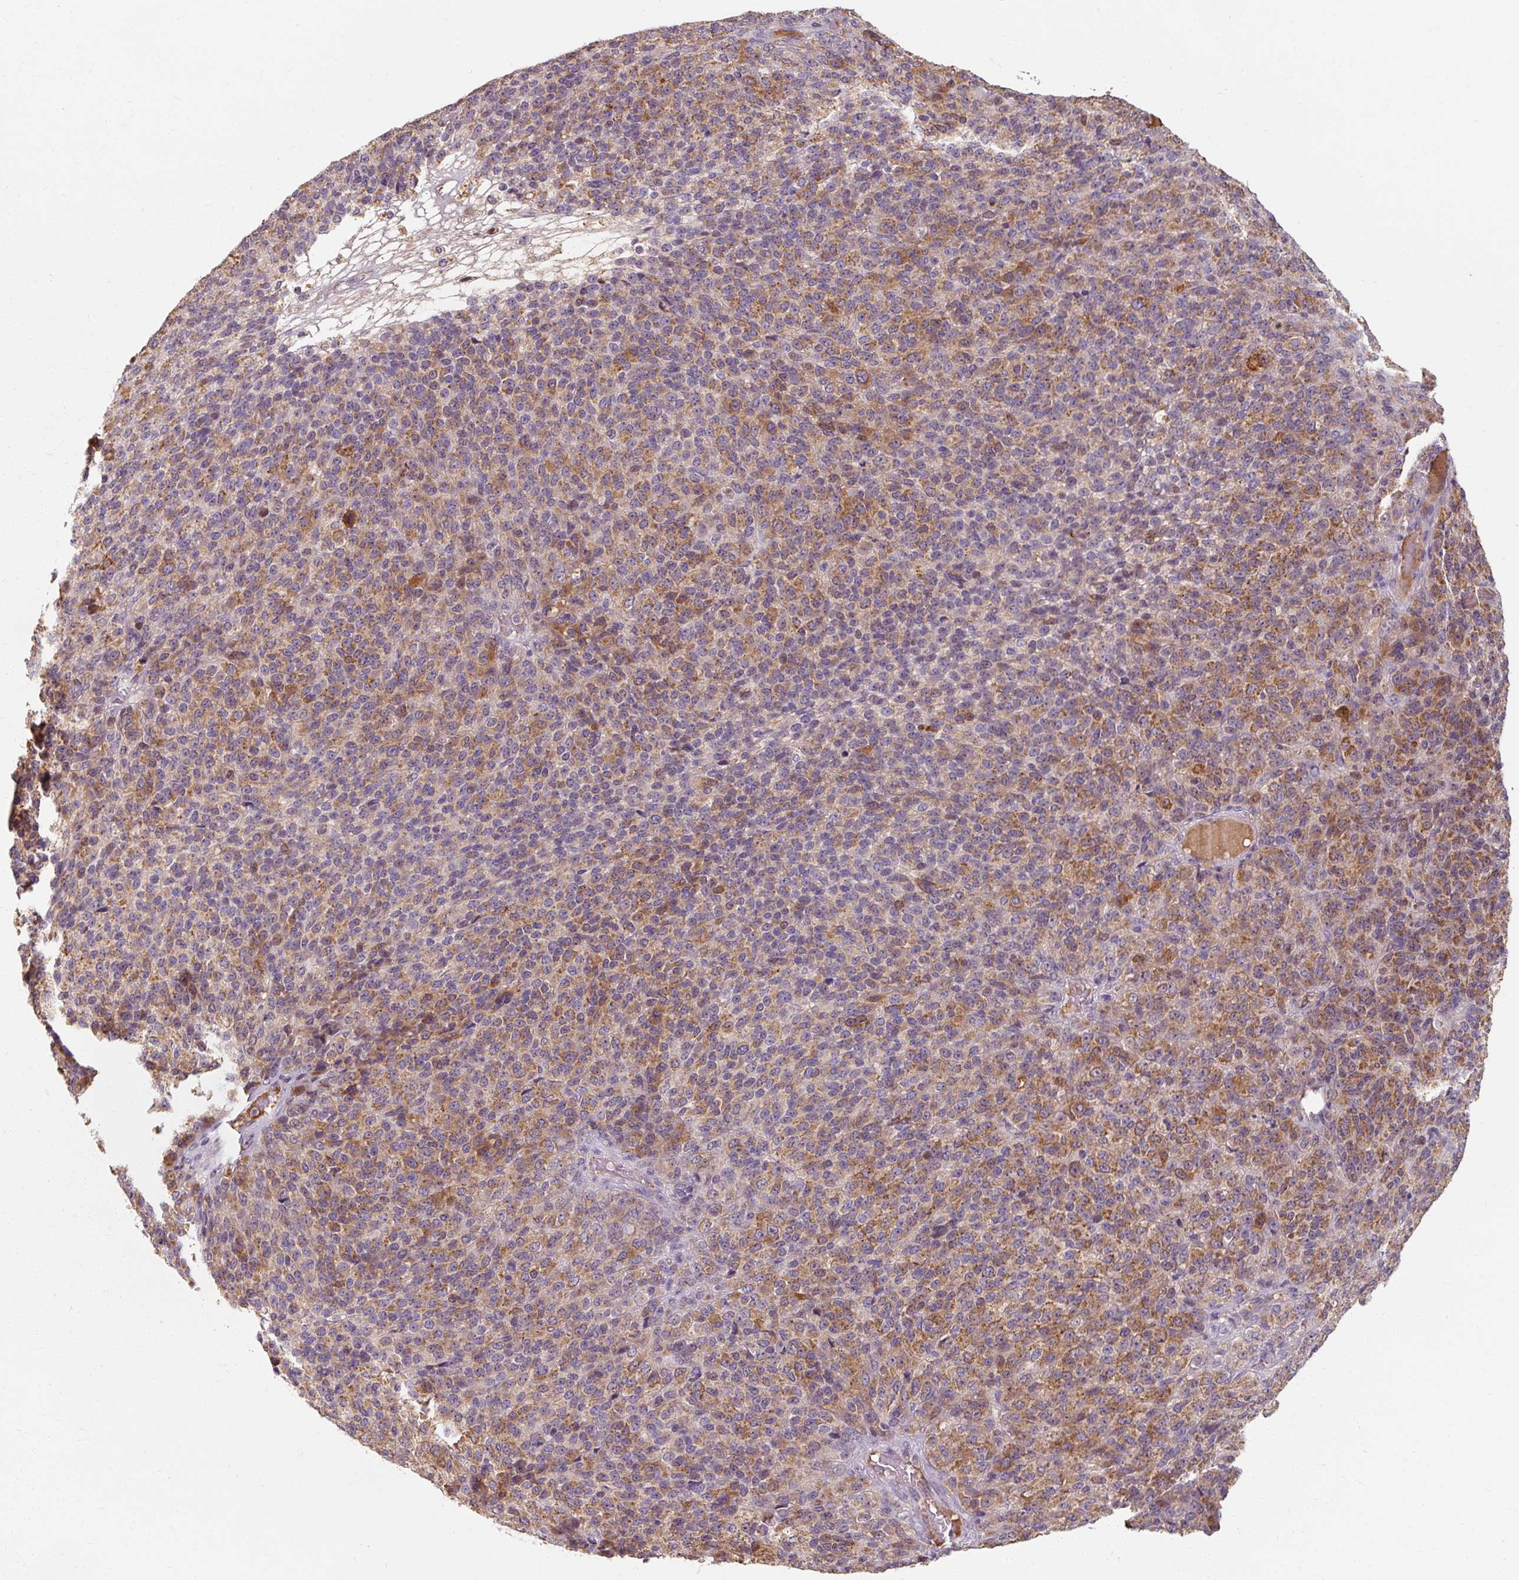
{"staining": {"intensity": "moderate", "quantity": ">75%", "location": "cytoplasmic/membranous"}, "tissue": "melanoma", "cell_type": "Tumor cells", "image_type": "cancer", "snomed": [{"axis": "morphology", "description": "Malignant melanoma, Metastatic site"}, {"axis": "topography", "description": "Brain"}], "caption": "IHC (DAB) staining of human malignant melanoma (metastatic site) demonstrates moderate cytoplasmic/membranous protein positivity in approximately >75% of tumor cells.", "gene": "TSEN54", "patient": {"sex": "female", "age": 56}}